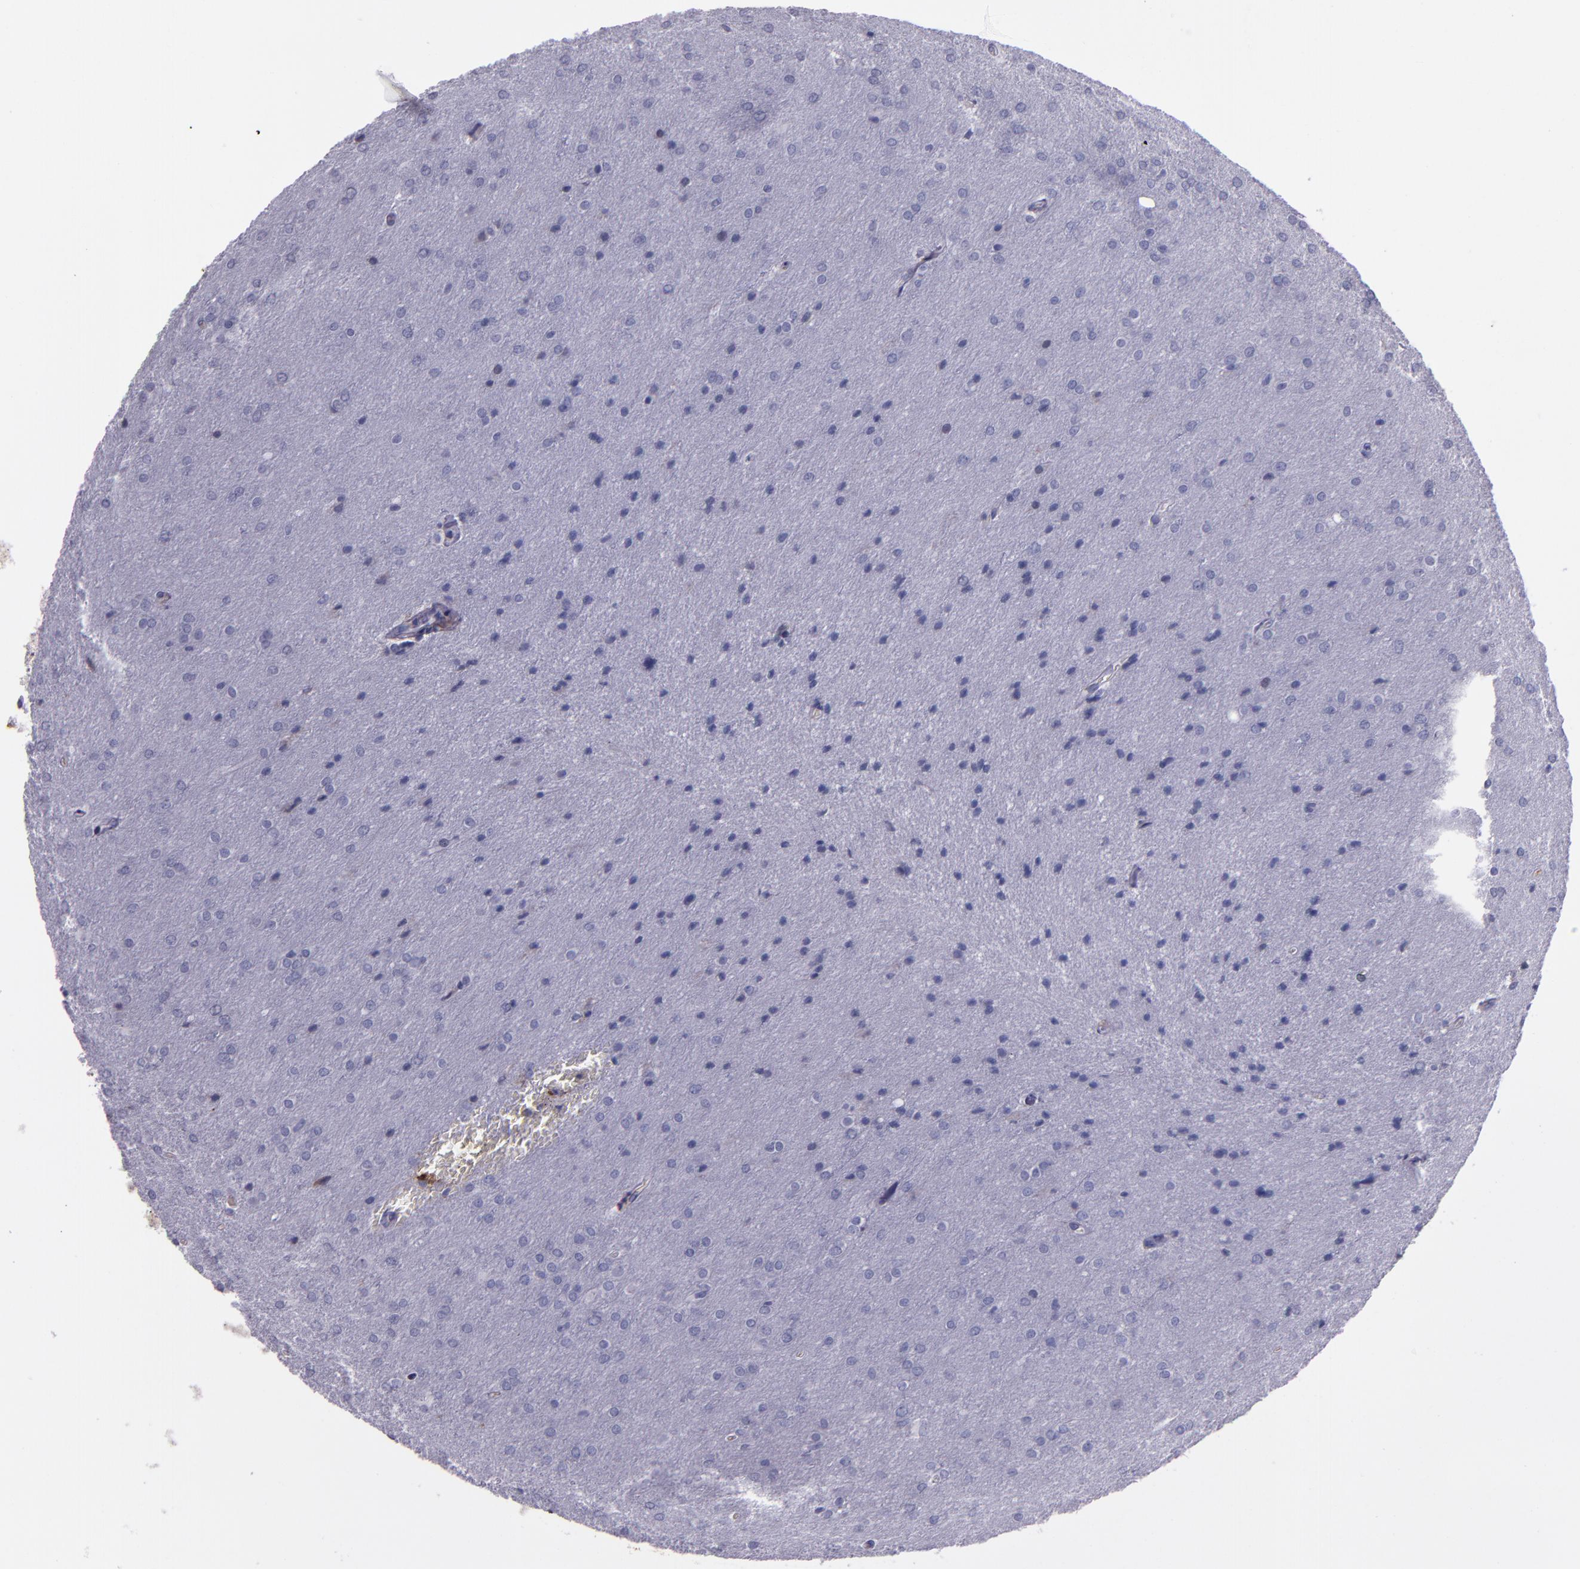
{"staining": {"intensity": "negative", "quantity": "none", "location": "none"}, "tissue": "glioma", "cell_type": "Tumor cells", "image_type": "cancer", "snomed": [{"axis": "morphology", "description": "Glioma, malignant, Low grade"}, {"axis": "topography", "description": "Brain"}], "caption": "DAB (3,3'-diaminobenzidine) immunohistochemical staining of glioma shows no significant positivity in tumor cells.", "gene": "APOH", "patient": {"sex": "female", "age": 32}}